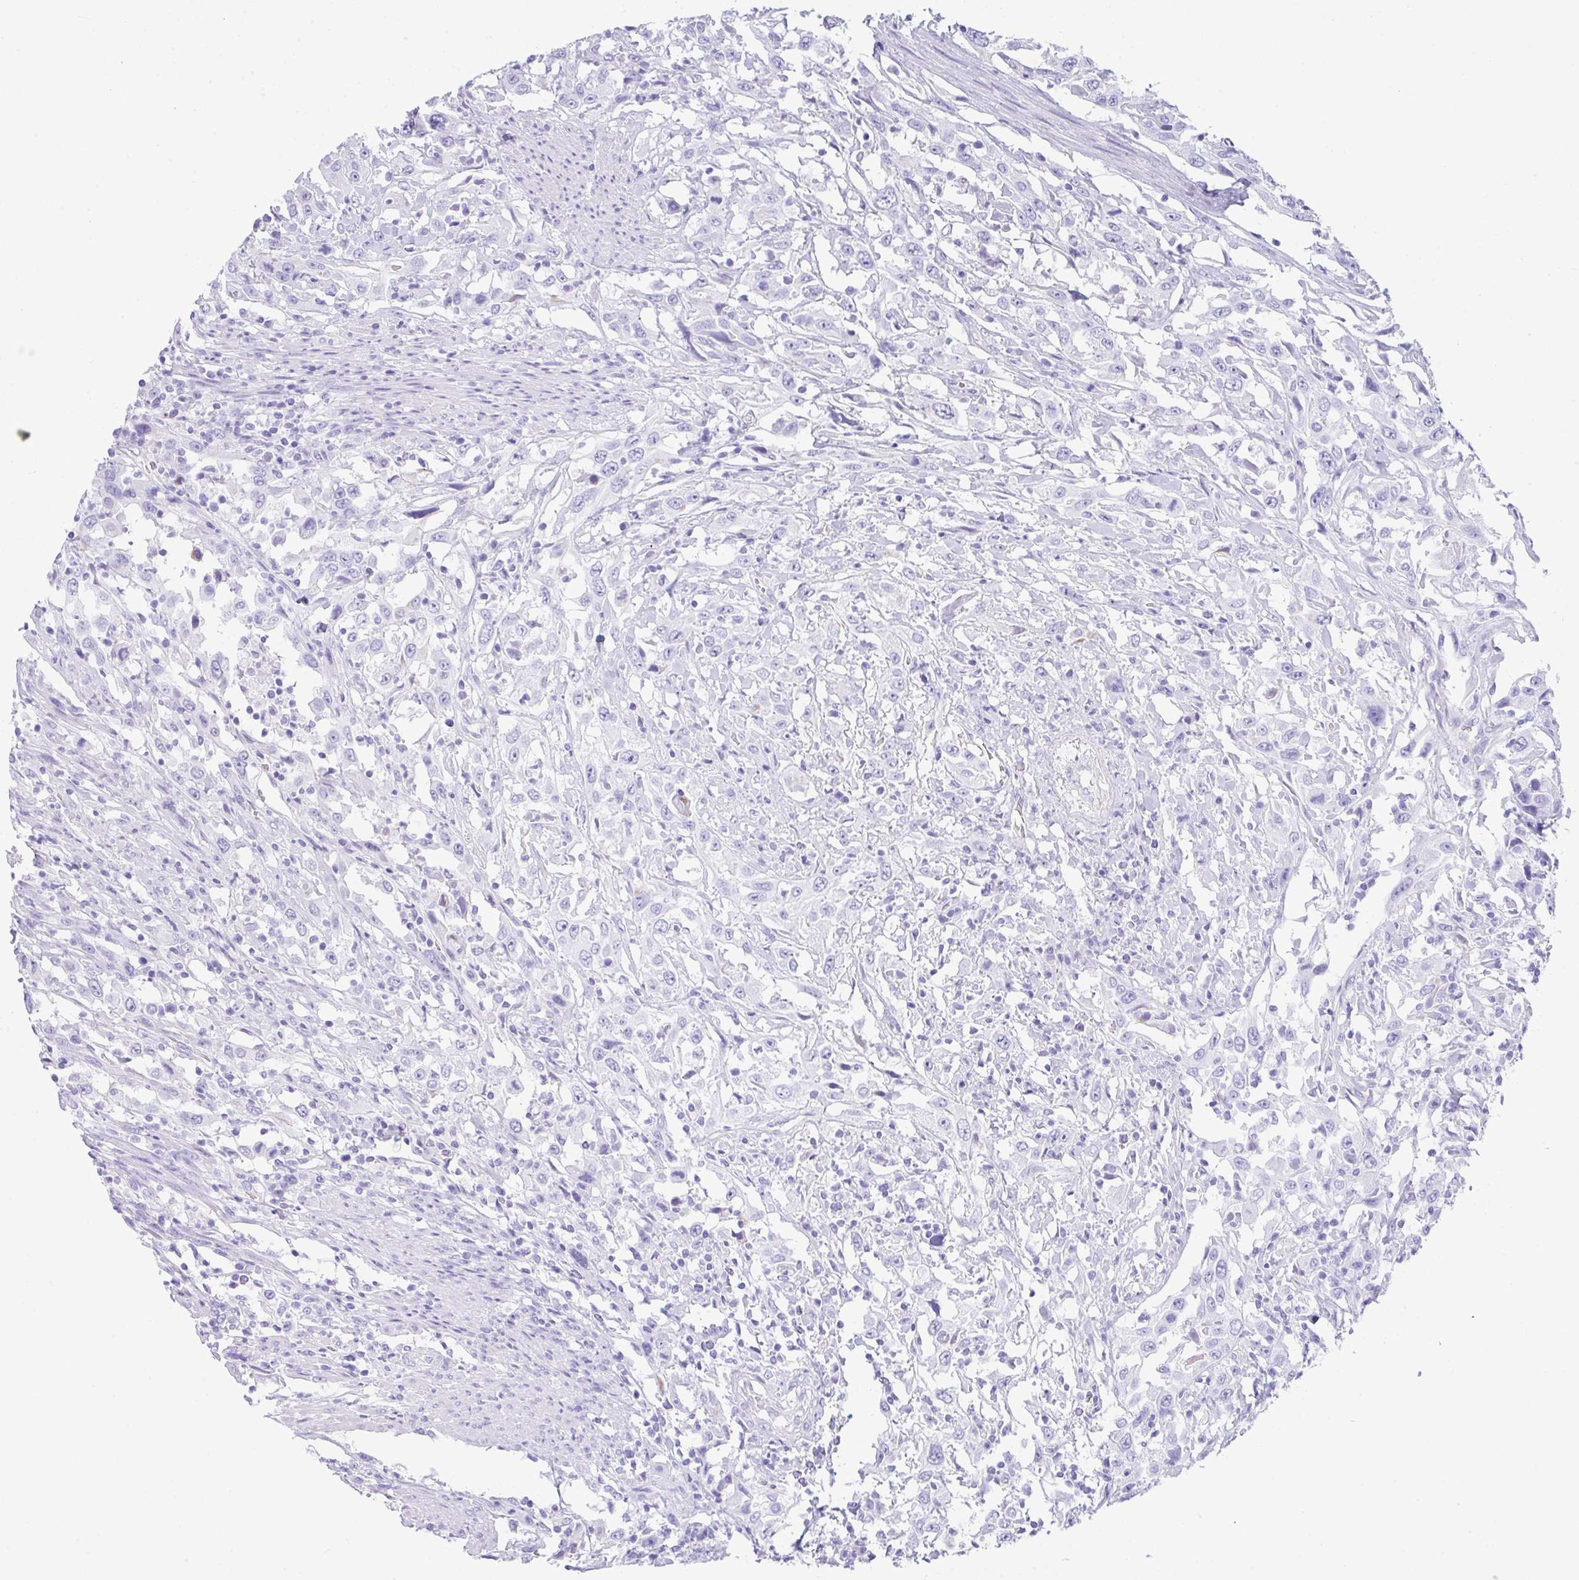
{"staining": {"intensity": "negative", "quantity": "none", "location": "none"}, "tissue": "urothelial cancer", "cell_type": "Tumor cells", "image_type": "cancer", "snomed": [{"axis": "morphology", "description": "Urothelial carcinoma, High grade"}, {"axis": "topography", "description": "Urinary bladder"}], "caption": "An immunohistochemistry histopathology image of urothelial cancer is shown. There is no staining in tumor cells of urothelial cancer. The staining was performed using DAB (3,3'-diaminobenzidine) to visualize the protein expression in brown, while the nuclei were stained in blue with hematoxylin (Magnification: 20x).", "gene": "NDUFAF8", "patient": {"sex": "male", "age": 61}}